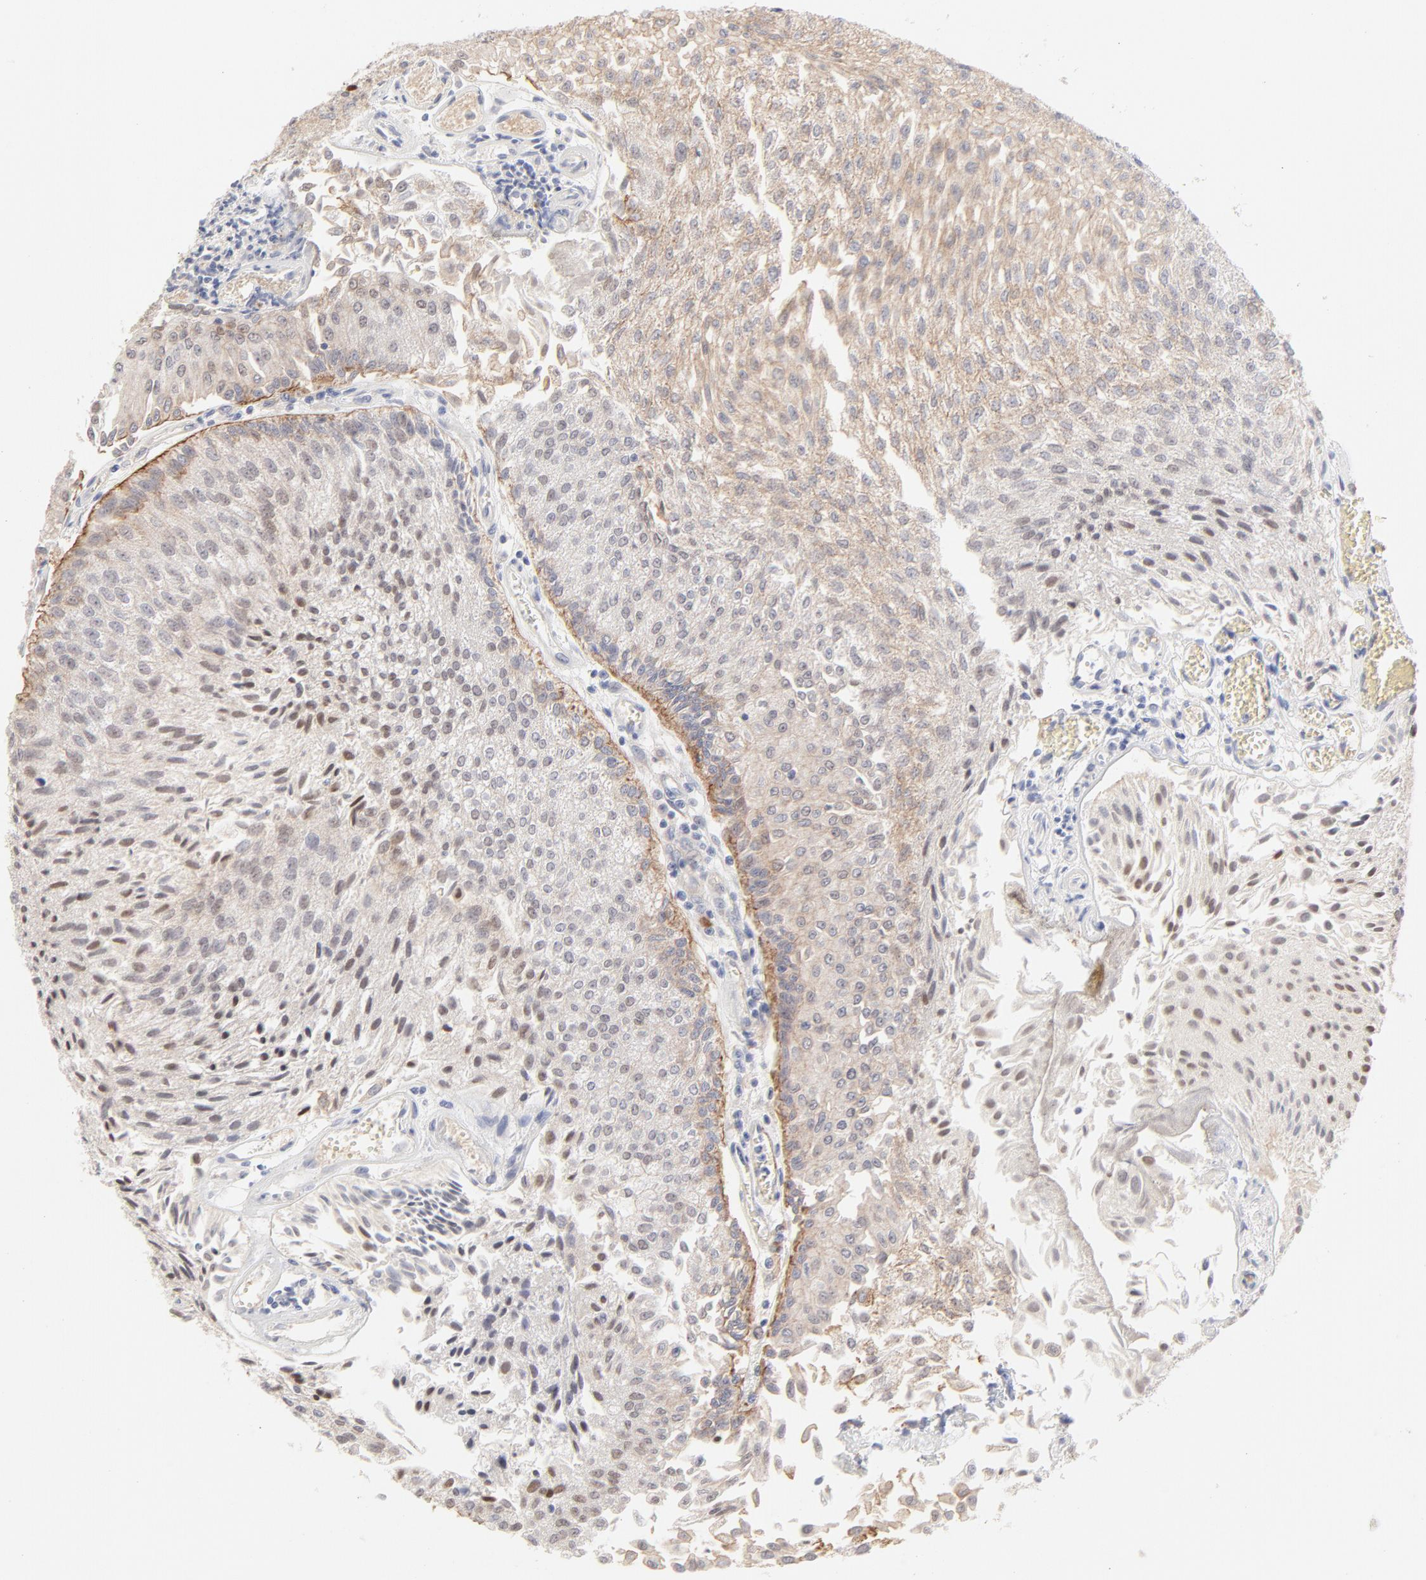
{"staining": {"intensity": "weak", "quantity": ">75%", "location": "cytoplasmic/membranous,nuclear"}, "tissue": "urothelial cancer", "cell_type": "Tumor cells", "image_type": "cancer", "snomed": [{"axis": "morphology", "description": "Urothelial carcinoma, Low grade"}, {"axis": "topography", "description": "Urinary bladder"}], "caption": "A high-resolution histopathology image shows IHC staining of urothelial cancer, which demonstrates weak cytoplasmic/membranous and nuclear expression in approximately >75% of tumor cells.", "gene": "ELF3", "patient": {"sex": "male", "age": 86}}